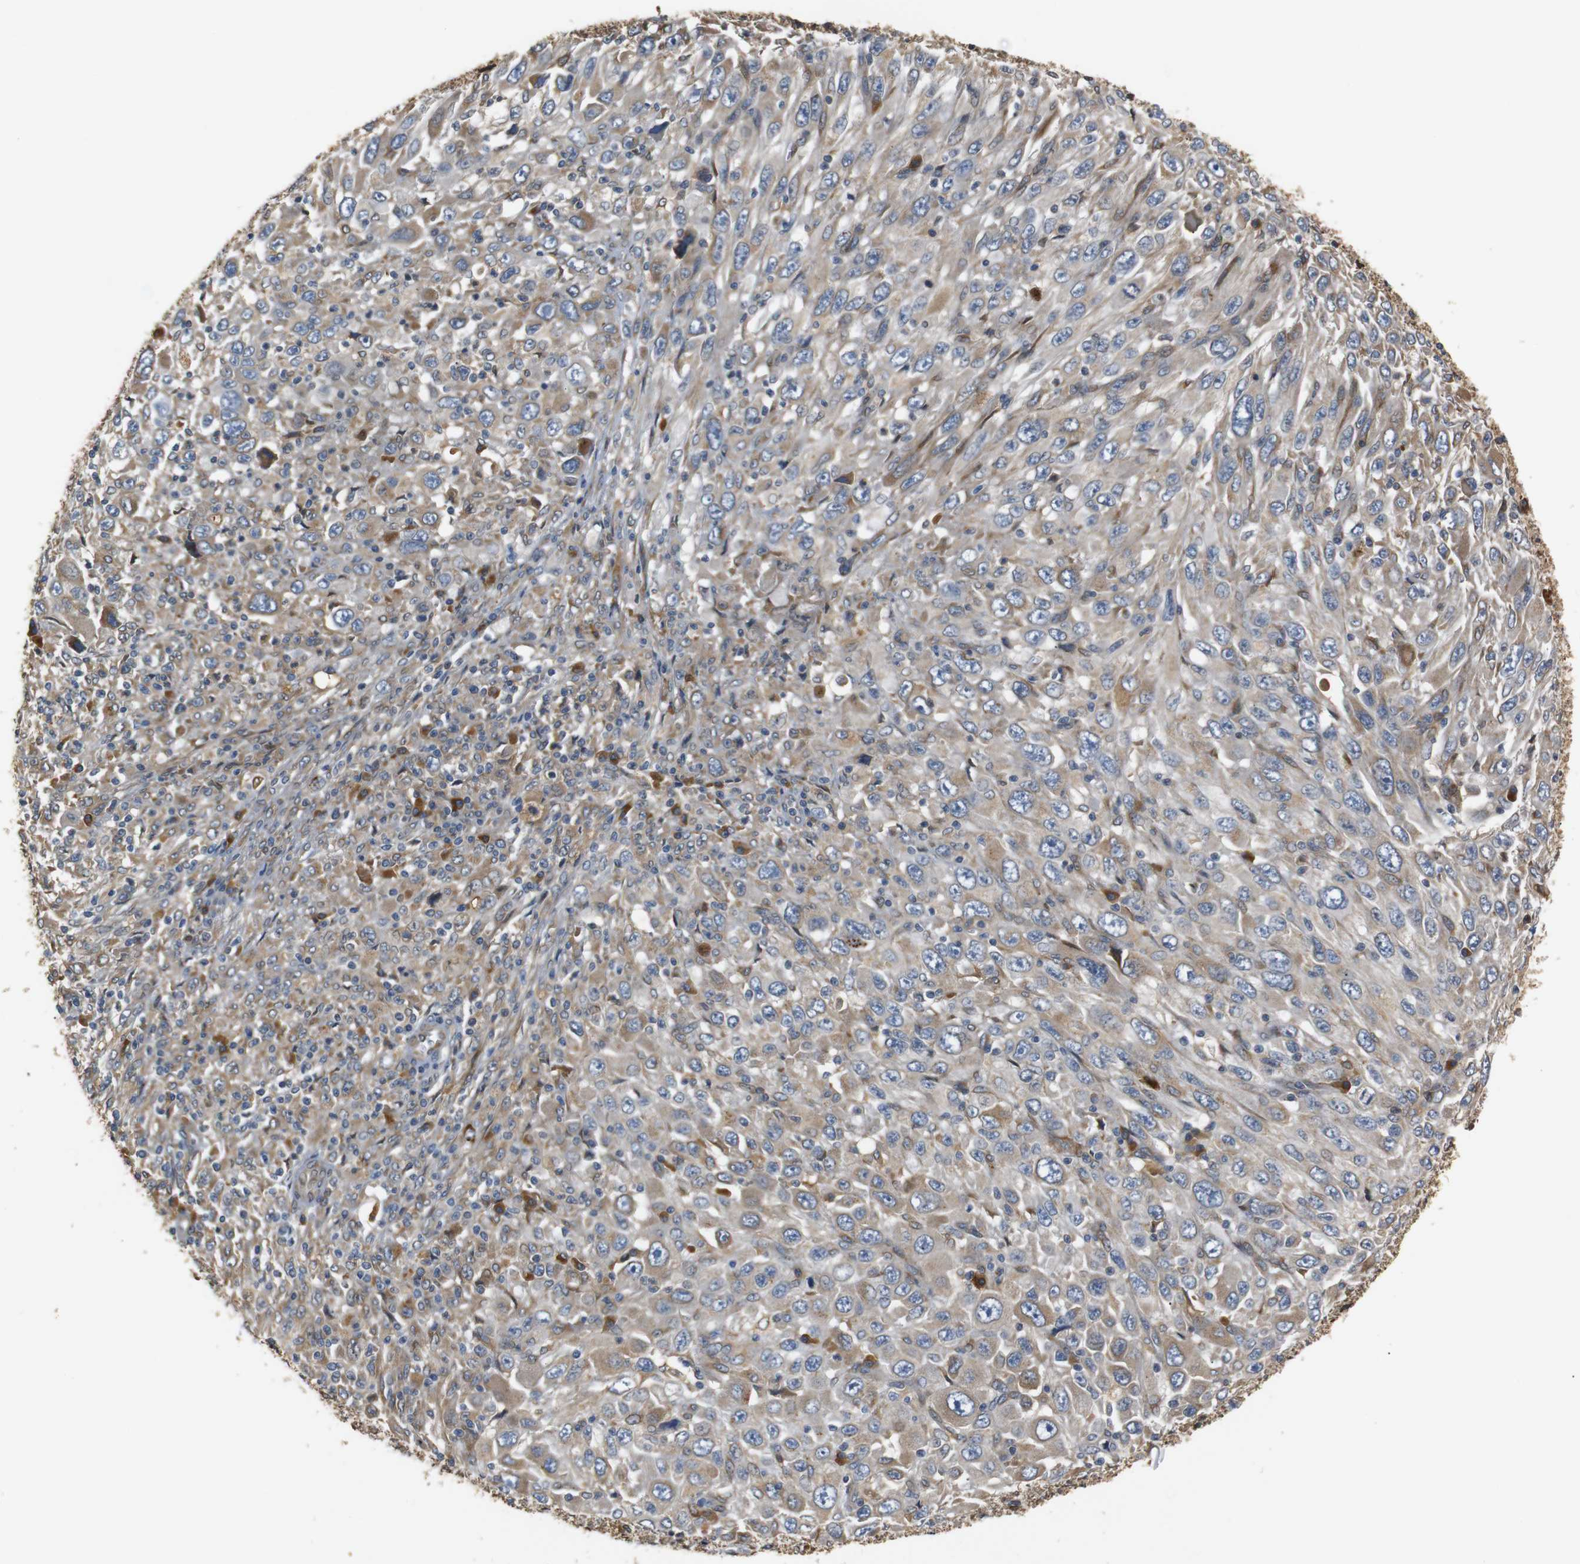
{"staining": {"intensity": "weak", "quantity": ">75%", "location": "cytoplasmic/membranous"}, "tissue": "melanoma", "cell_type": "Tumor cells", "image_type": "cancer", "snomed": [{"axis": "morphology", "description": "Malignant melanoma, Metastatic site"}, {"axis": "topography", "description": "Skin"}], "caption": "Tumor cells display weak cytoplasmic/membranous positivity in approximately >75% of cells in melanoma.", "gene": "TMED2", "patient": {"sex": "female", "age": 56}}